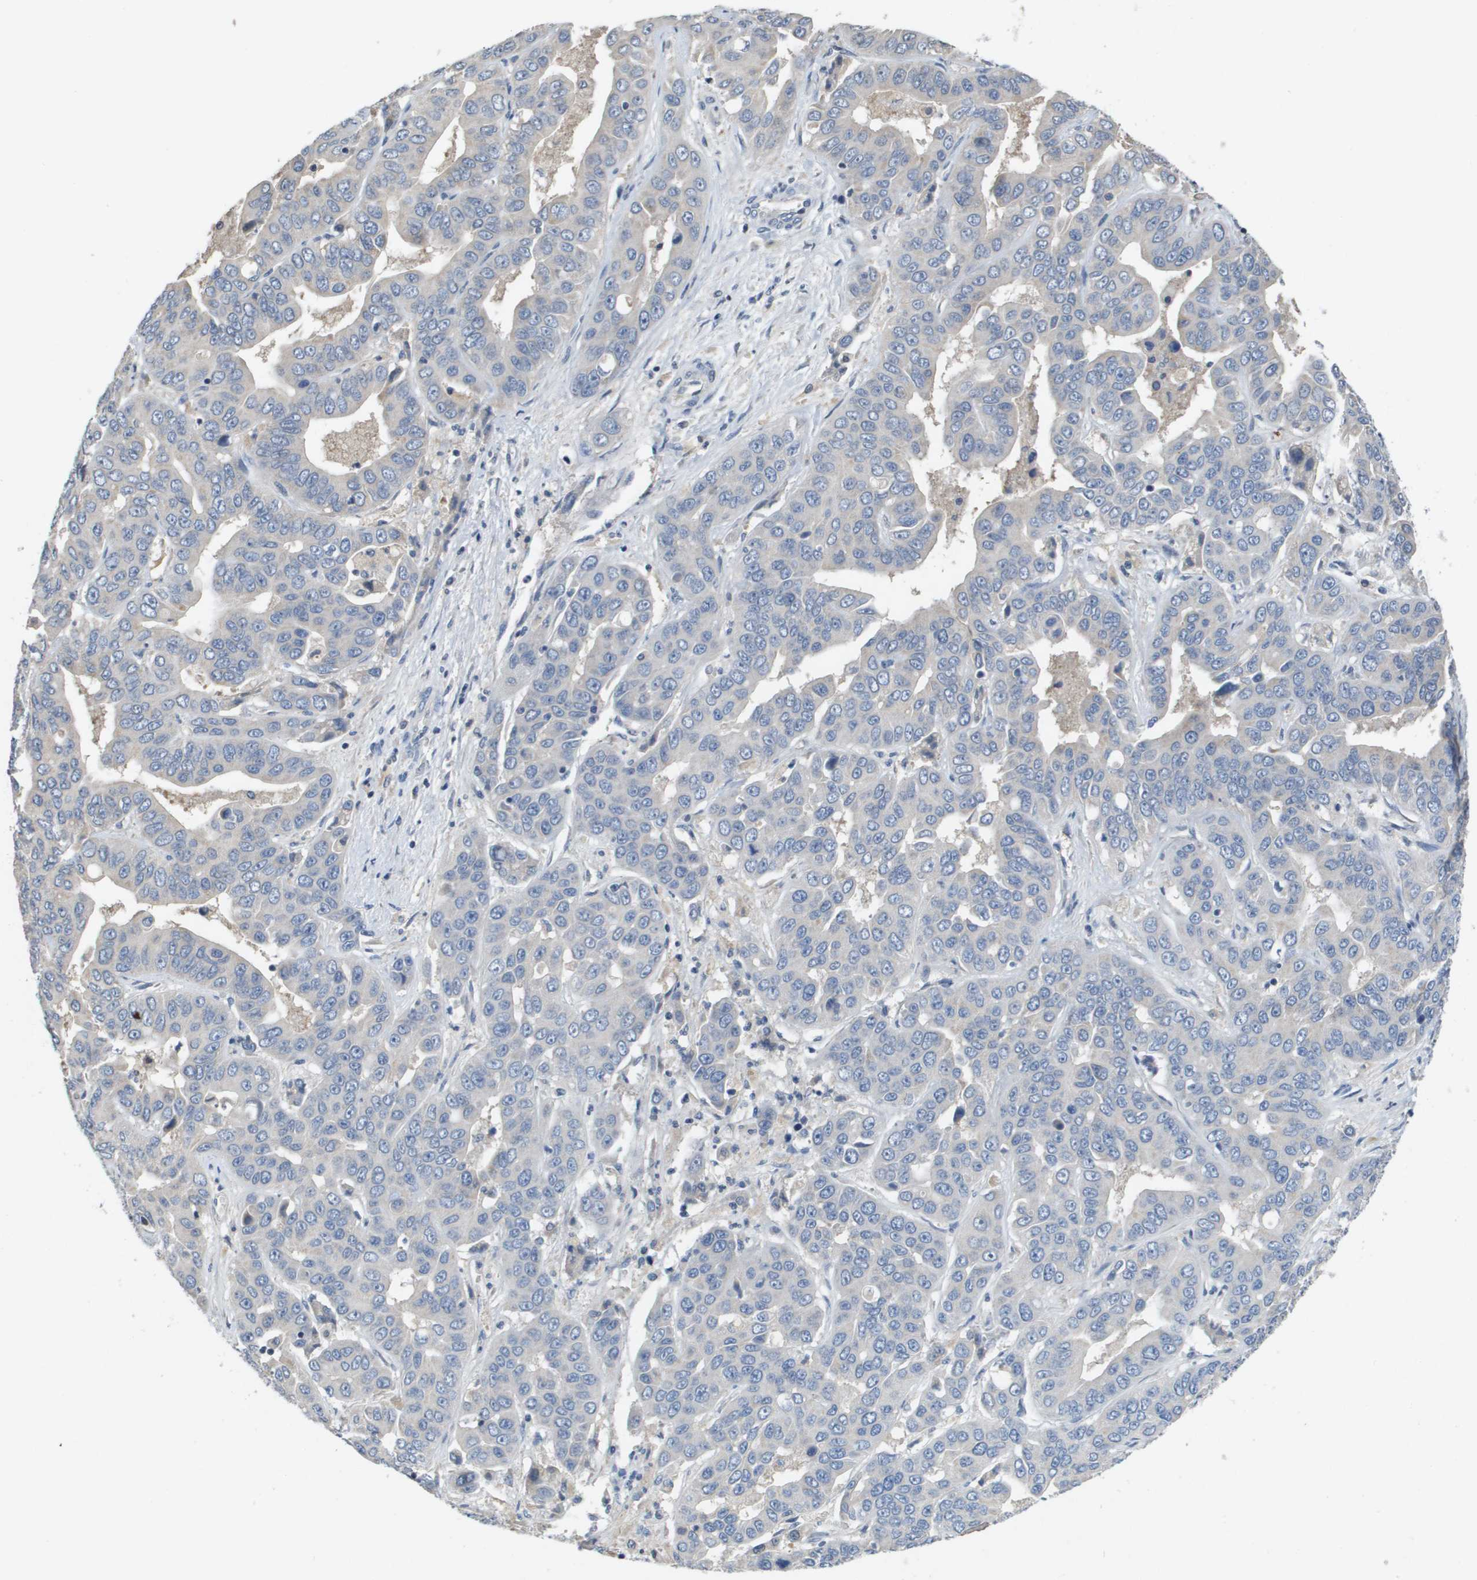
{"staining": {"intensity": "negative", "quantity": "none", "location": "none"}, "tissue": "liver cancer", "cell_type": "Tumor cells", "image_type": "cancer", "snomed": [{"axis": "morphology", "description": "Cholangiocarcinoma"}, {"axis": "topography", "description": "Liver"}], "caption": "Liver cholangiocarcinoma stained for a protein using immunohistochemistry reveals no positivity tumor cells.", "gene": "CAPN11", "patient": {"sex": "female", "age": 52}}